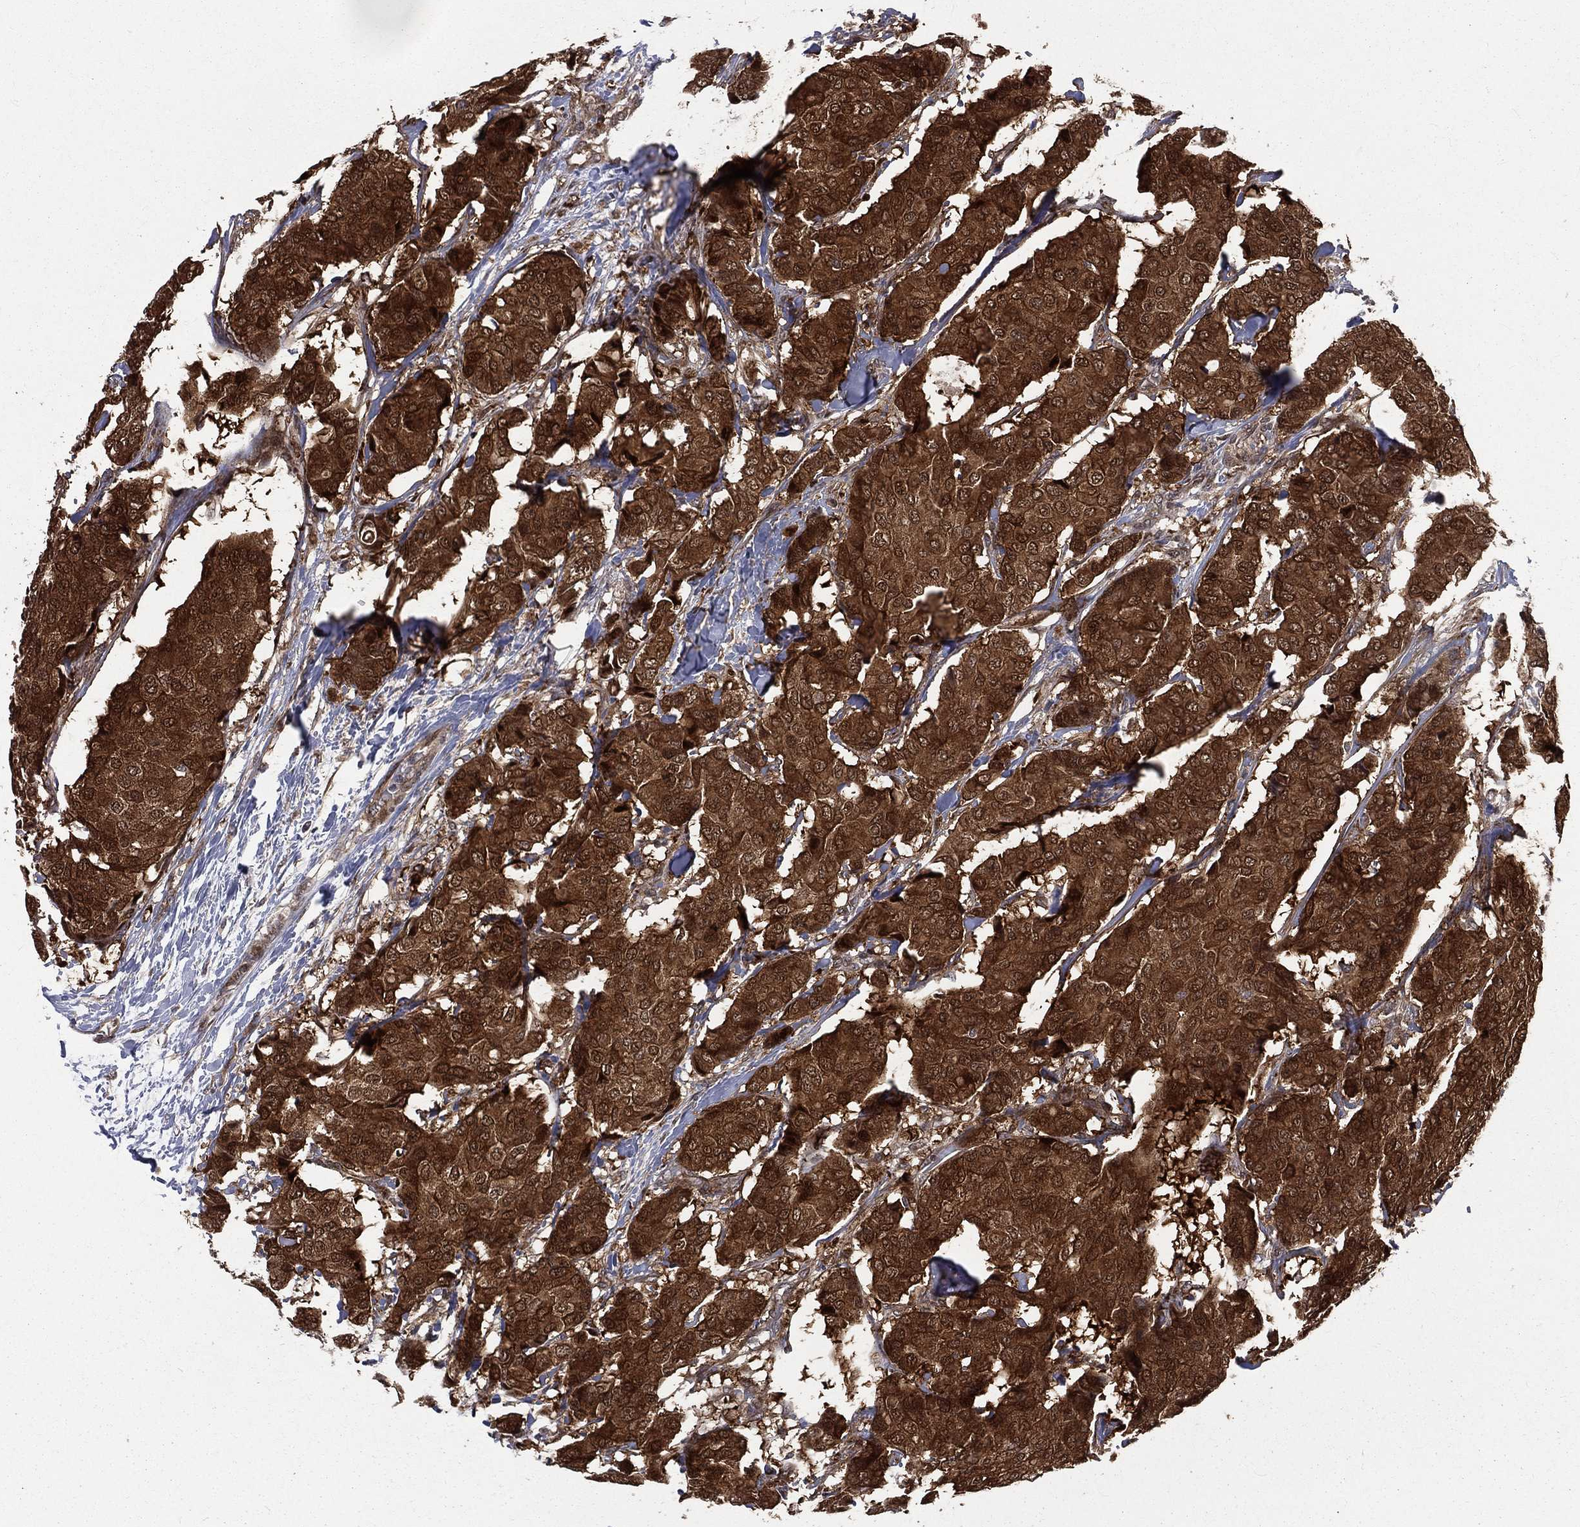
{"staining": {"intensity": "strong", "quantity": ">75%", "location": "cytoplasmic/membranous"}, "tissue": "breast cancer", "cell_type": "Tumor cells", "image_type": "cancer", "snomed": [{"axis": "morphology", "description": "Duct carcinoma"}, {"axis": "topography", "description": "Breast"}], "caption": "Breast infiltrating ductal carcinoma stained for a protein (brown) displays strong cytoplasmic/membranous positive positivity in approximately >75% of tumor cells.", "gene": "ARL3", "patient": {"sex": "female", "age": 75}}